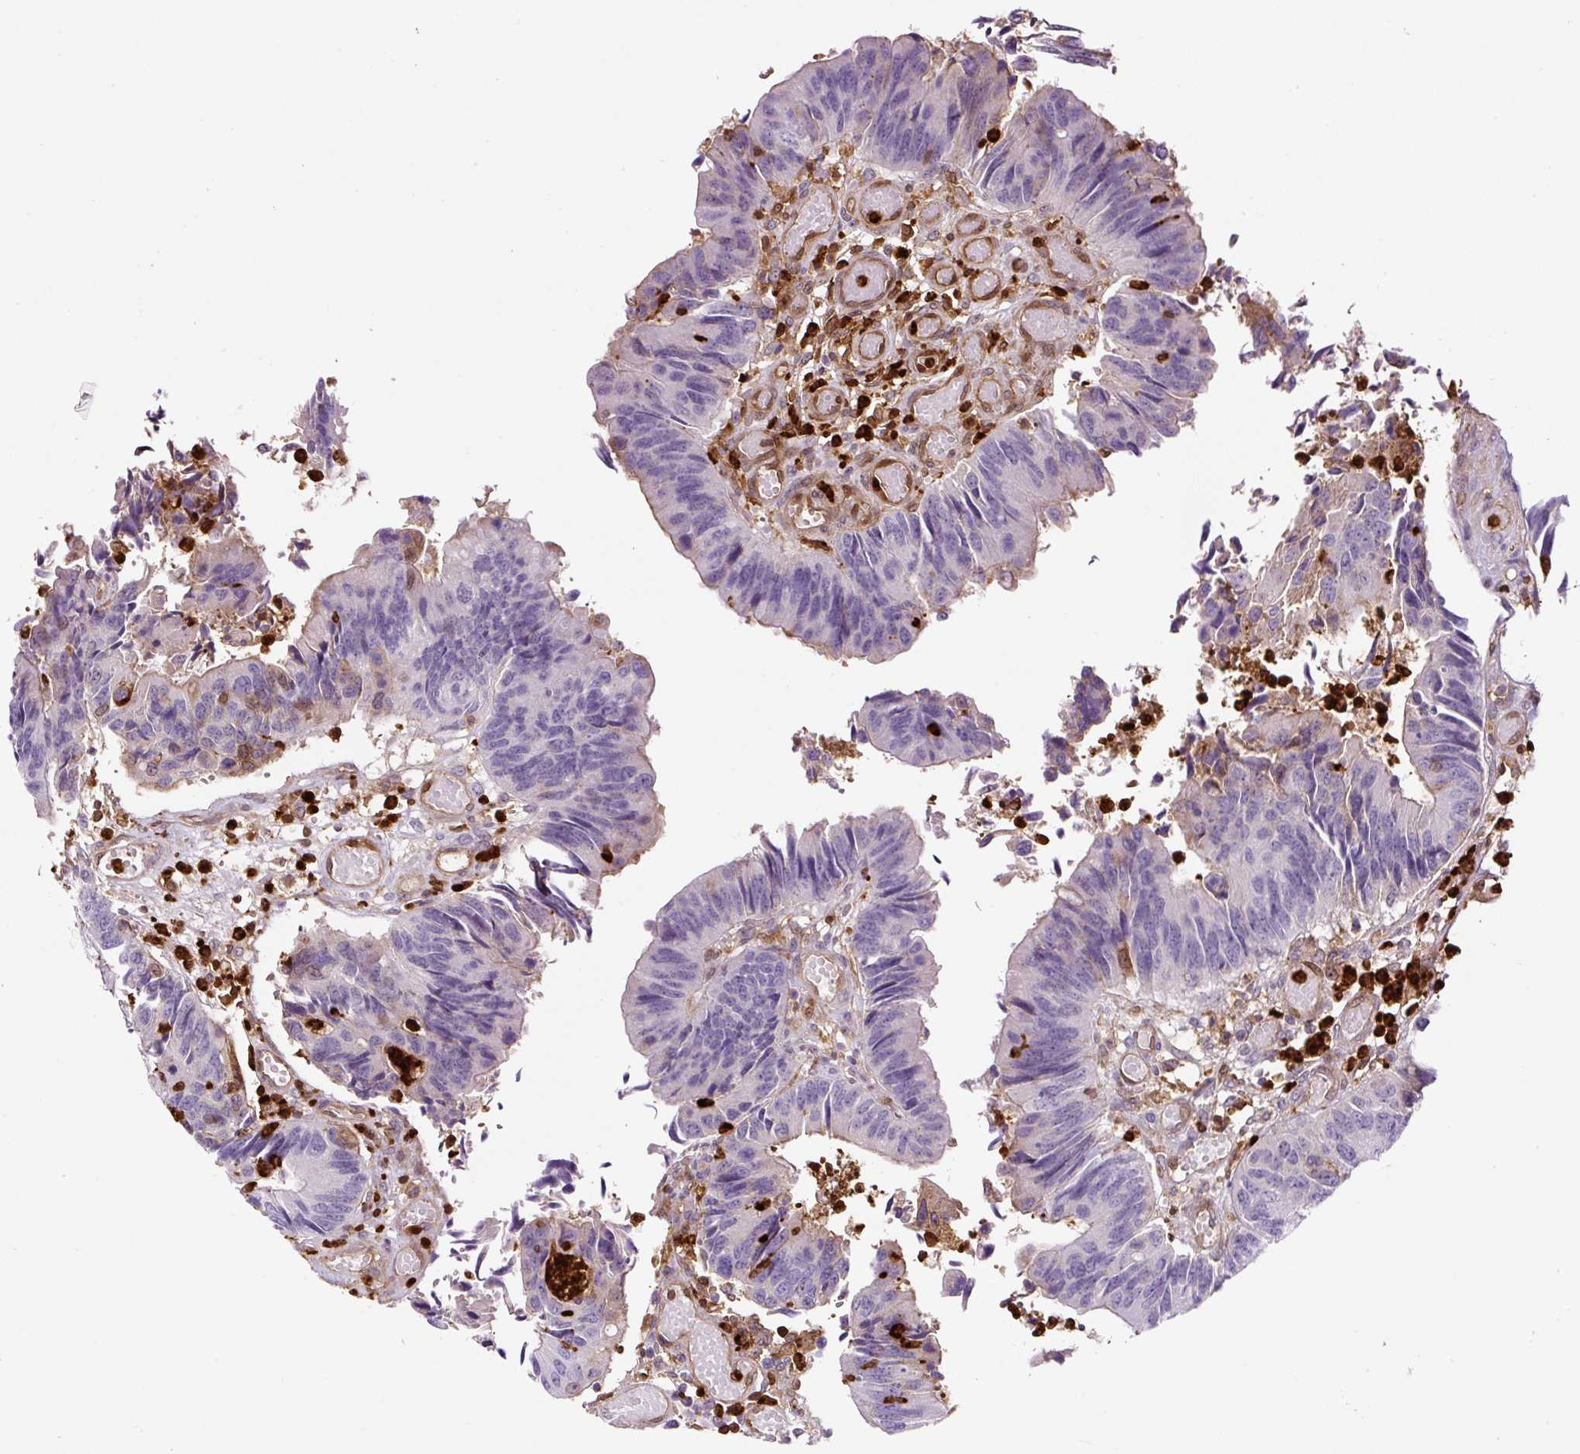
{"staining": {"intensity": "negative", "quantity": "none", "location": "none"}, "tissue": "colorectal cancer", "cell_type": "Tumor cells", "image_type": "cancer", "snomed": [{"axis": "morphology", "description": "Adenocarcinoma, NOS"}, {"axis": "topography", "description": "Colon"}], "caption": "Tumor cells show no significant staining in colorectal cancer.", "gene": "ANXA1", "patient": {"sex": "female", "age": 67}}